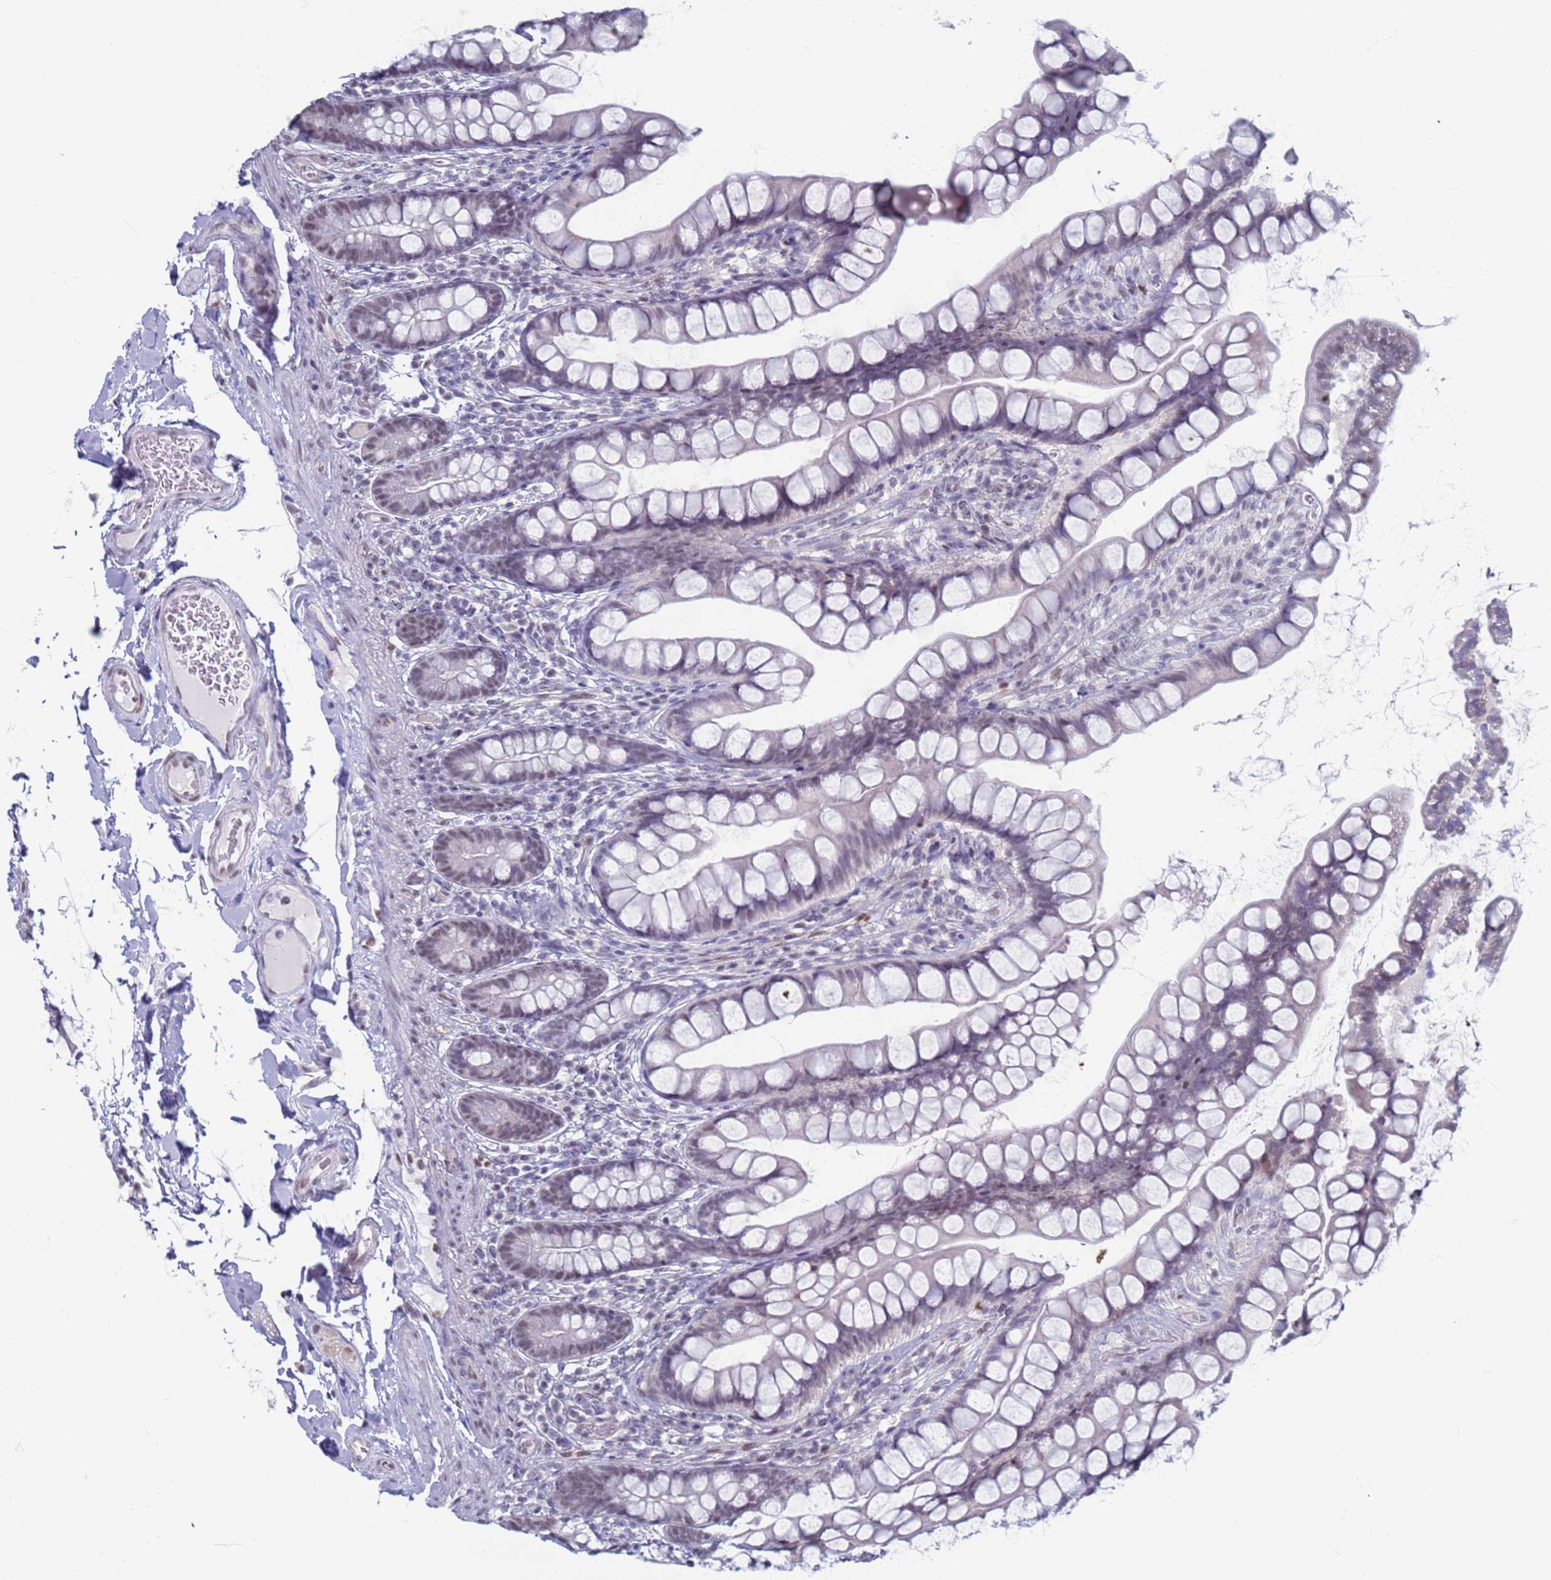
{"staining": {"intensity": "negative", "quantity": "none", "location": "none"}, "tissue": "small intestine", "cell_type": "Glandular cells", "image_type": "normal", "snomed": [{"axis": "morphology", "description": "Normal tissue, NOS"}, {"axis": "topography", "description": "Small intestine"}], "caption": "DAB immunohistochemical staining of normal small intestine displays no significant staining in glandular cells.", "gene": "SAE1", "patient": {"sex": "male", "age": 70}}